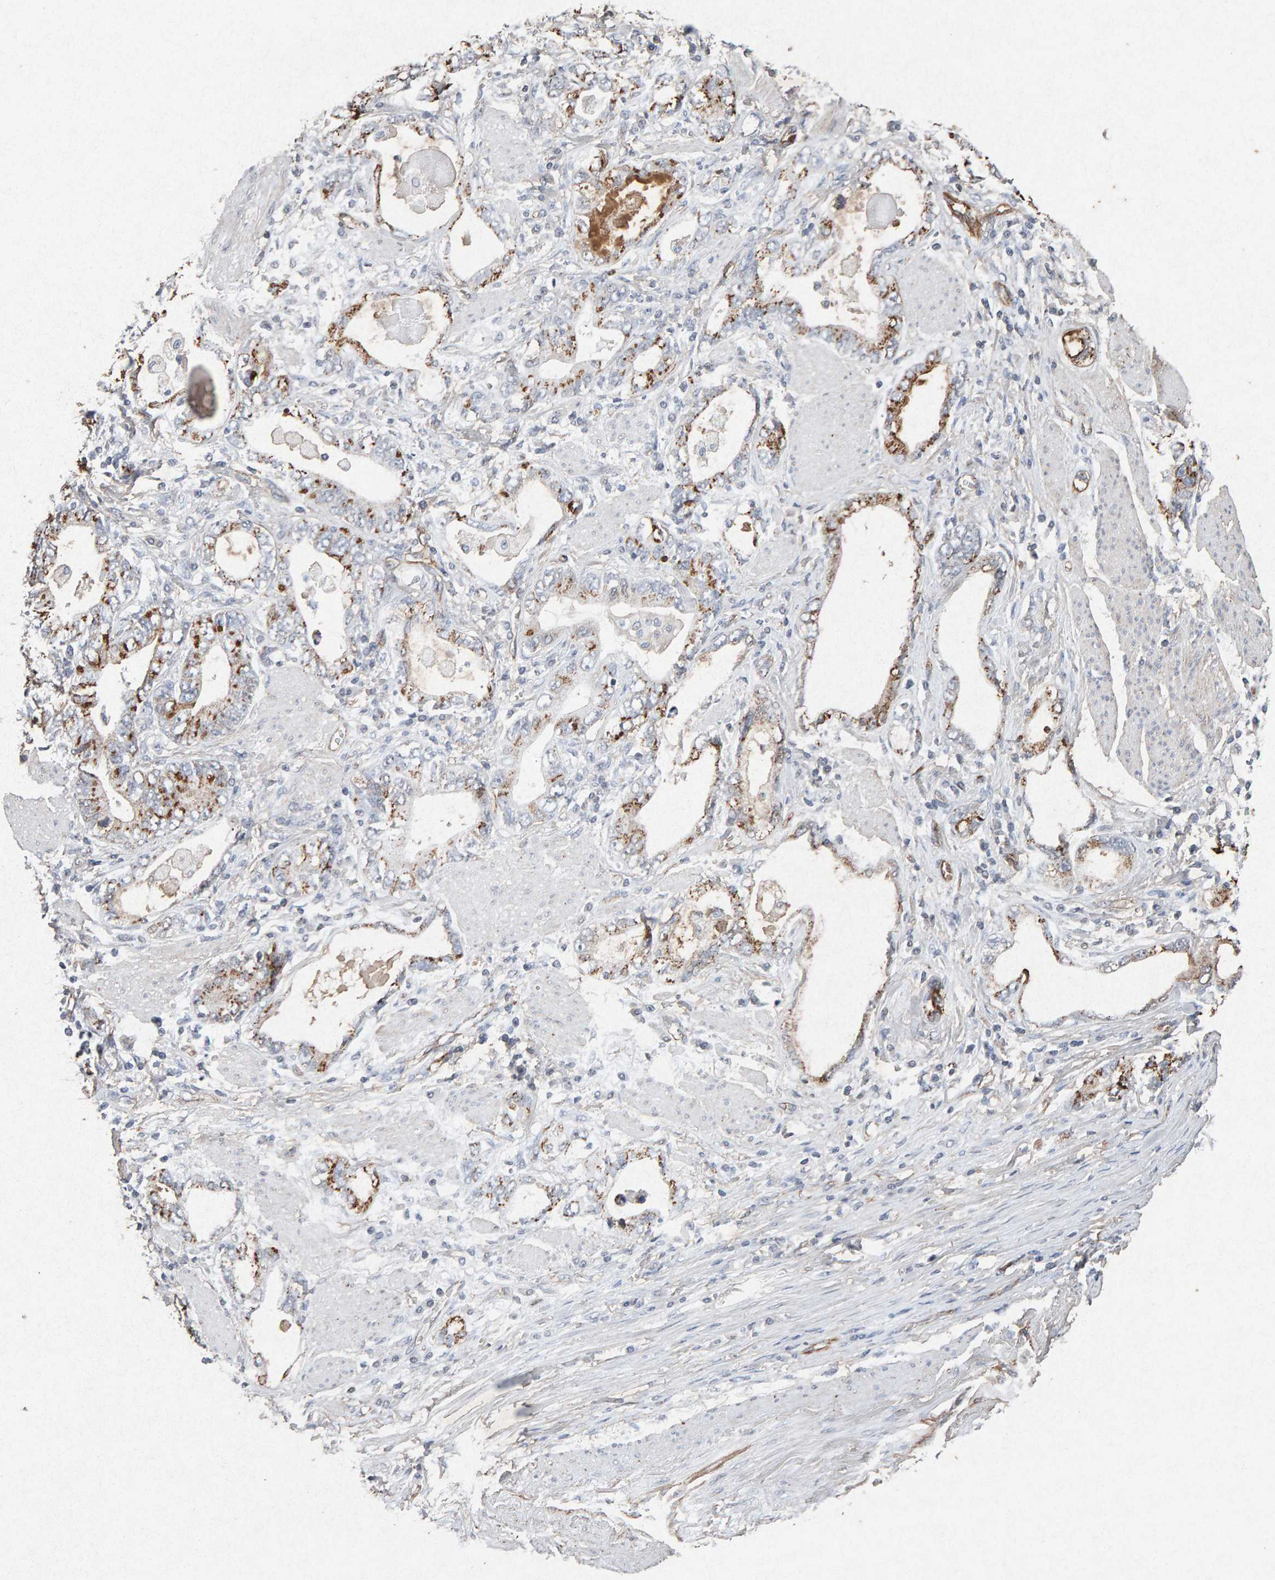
{"staining": {"intensity": "moderate", "quantity": ">75%", "location": "cytoplasmic/membranous"}, "tissue": "stomach cancer", "cell_type": "Tumor cells", "image_type": "cancer", "snomed": [{"axis": "morphology", "description": "Adenocarcinoma, NOS"}, {"axis": "topography", "description": "Stomach, lower"}], "caption": "Moderate cytoplasmic/membranous positivity is appreciated in approximately >75% of tumor cells in stomach adenocarcinoma. (DAB = brown stain, brightfield microscopy at high magnification).", "gene": "PTPRM", "patient": {"sex": "female", "age": 93}}